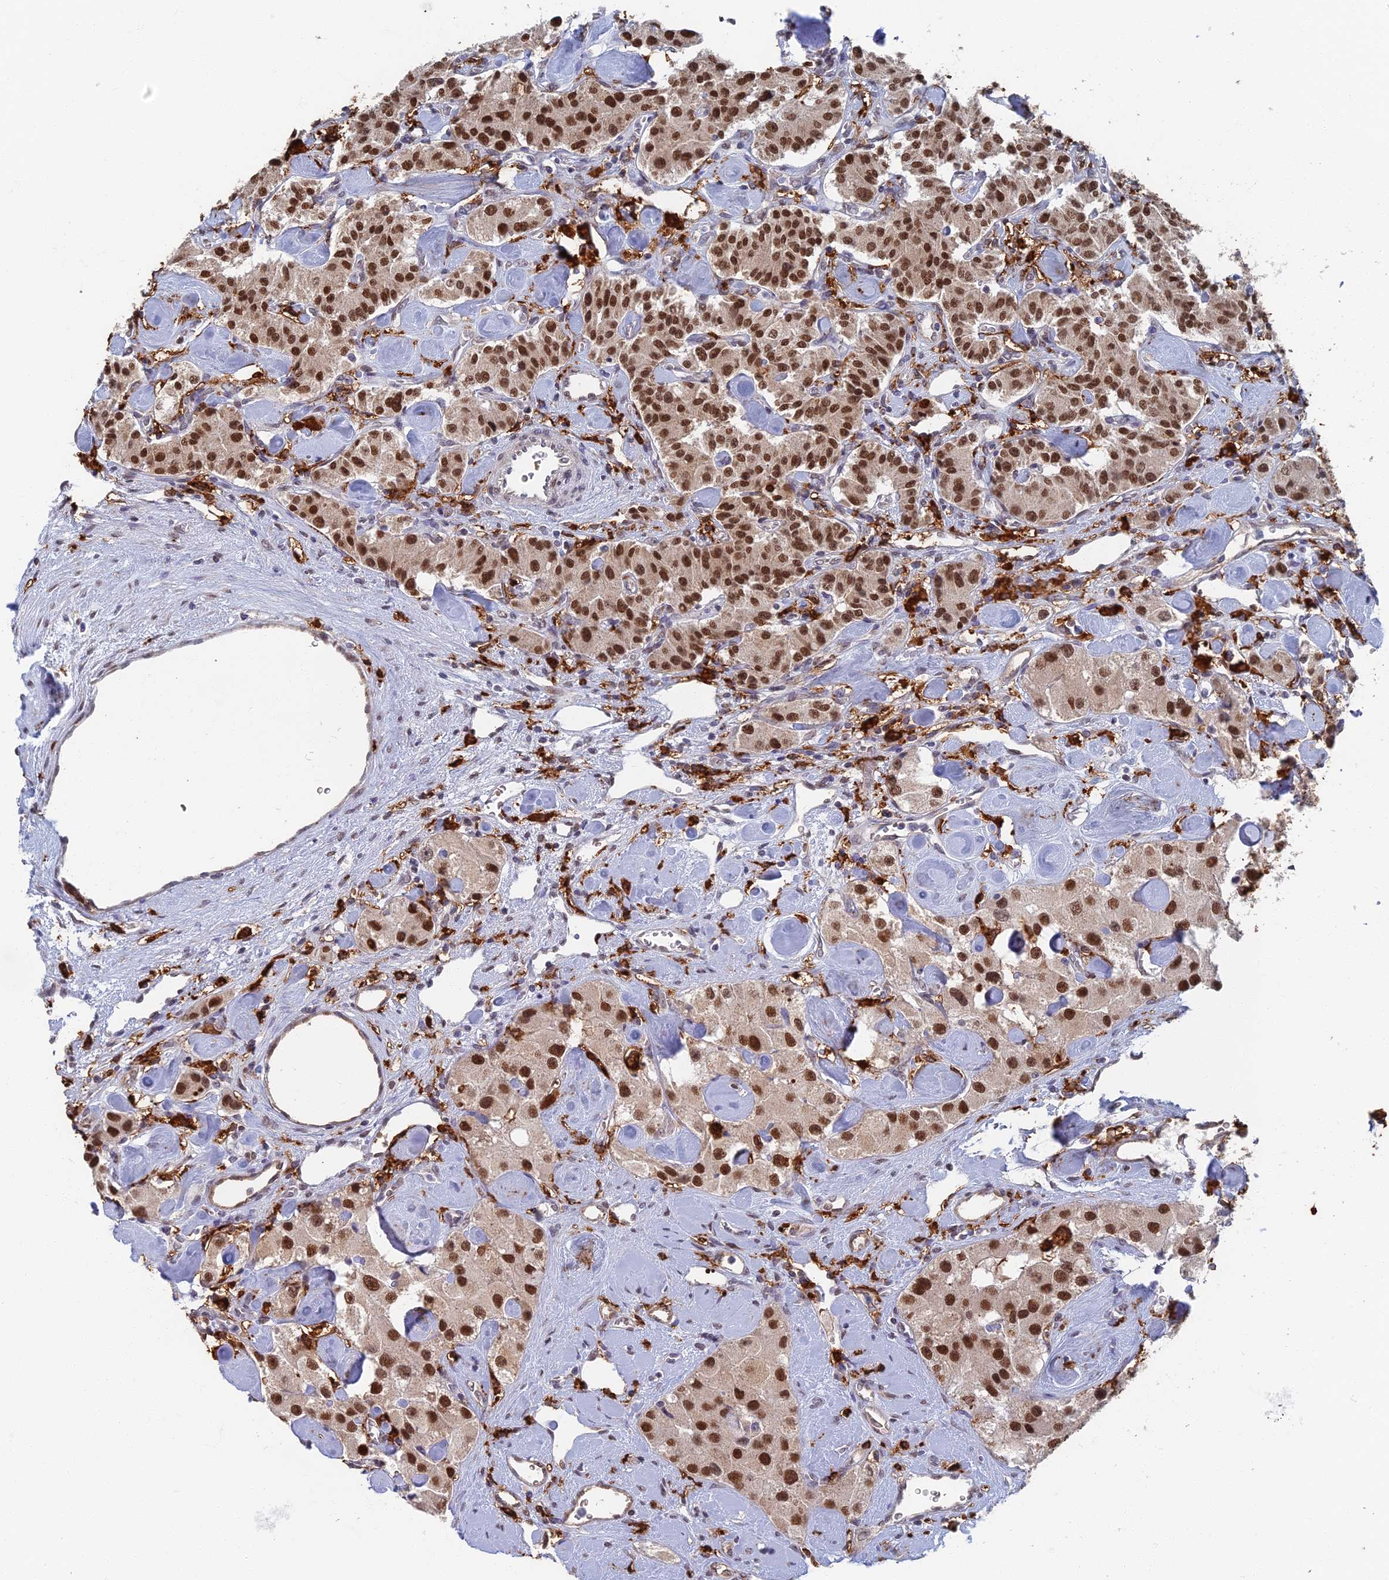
{"staining": {"intensity": "strong", "quantity": ">75%", "location": "nuclear"}, "tissue": "carcinoid", "cell_type": "Tumor cells", "image_type": "cancer", "snomed": [{"axis": "morphology", "description": "Carcinoid, malignant, NOS"}, {"axis": "topography", "description": "Pancreas"}], "caption": "High-power microscopy captured an IHC micrograph of carcinoid, revealing strong nuclear staining in approximately >75% of tumor cells. Immunohistochemistry stains the protein in brown and the nuclei are stained blue.", "gene": "GPATCH1", "patient": {"sex": "male", "age": 41}}